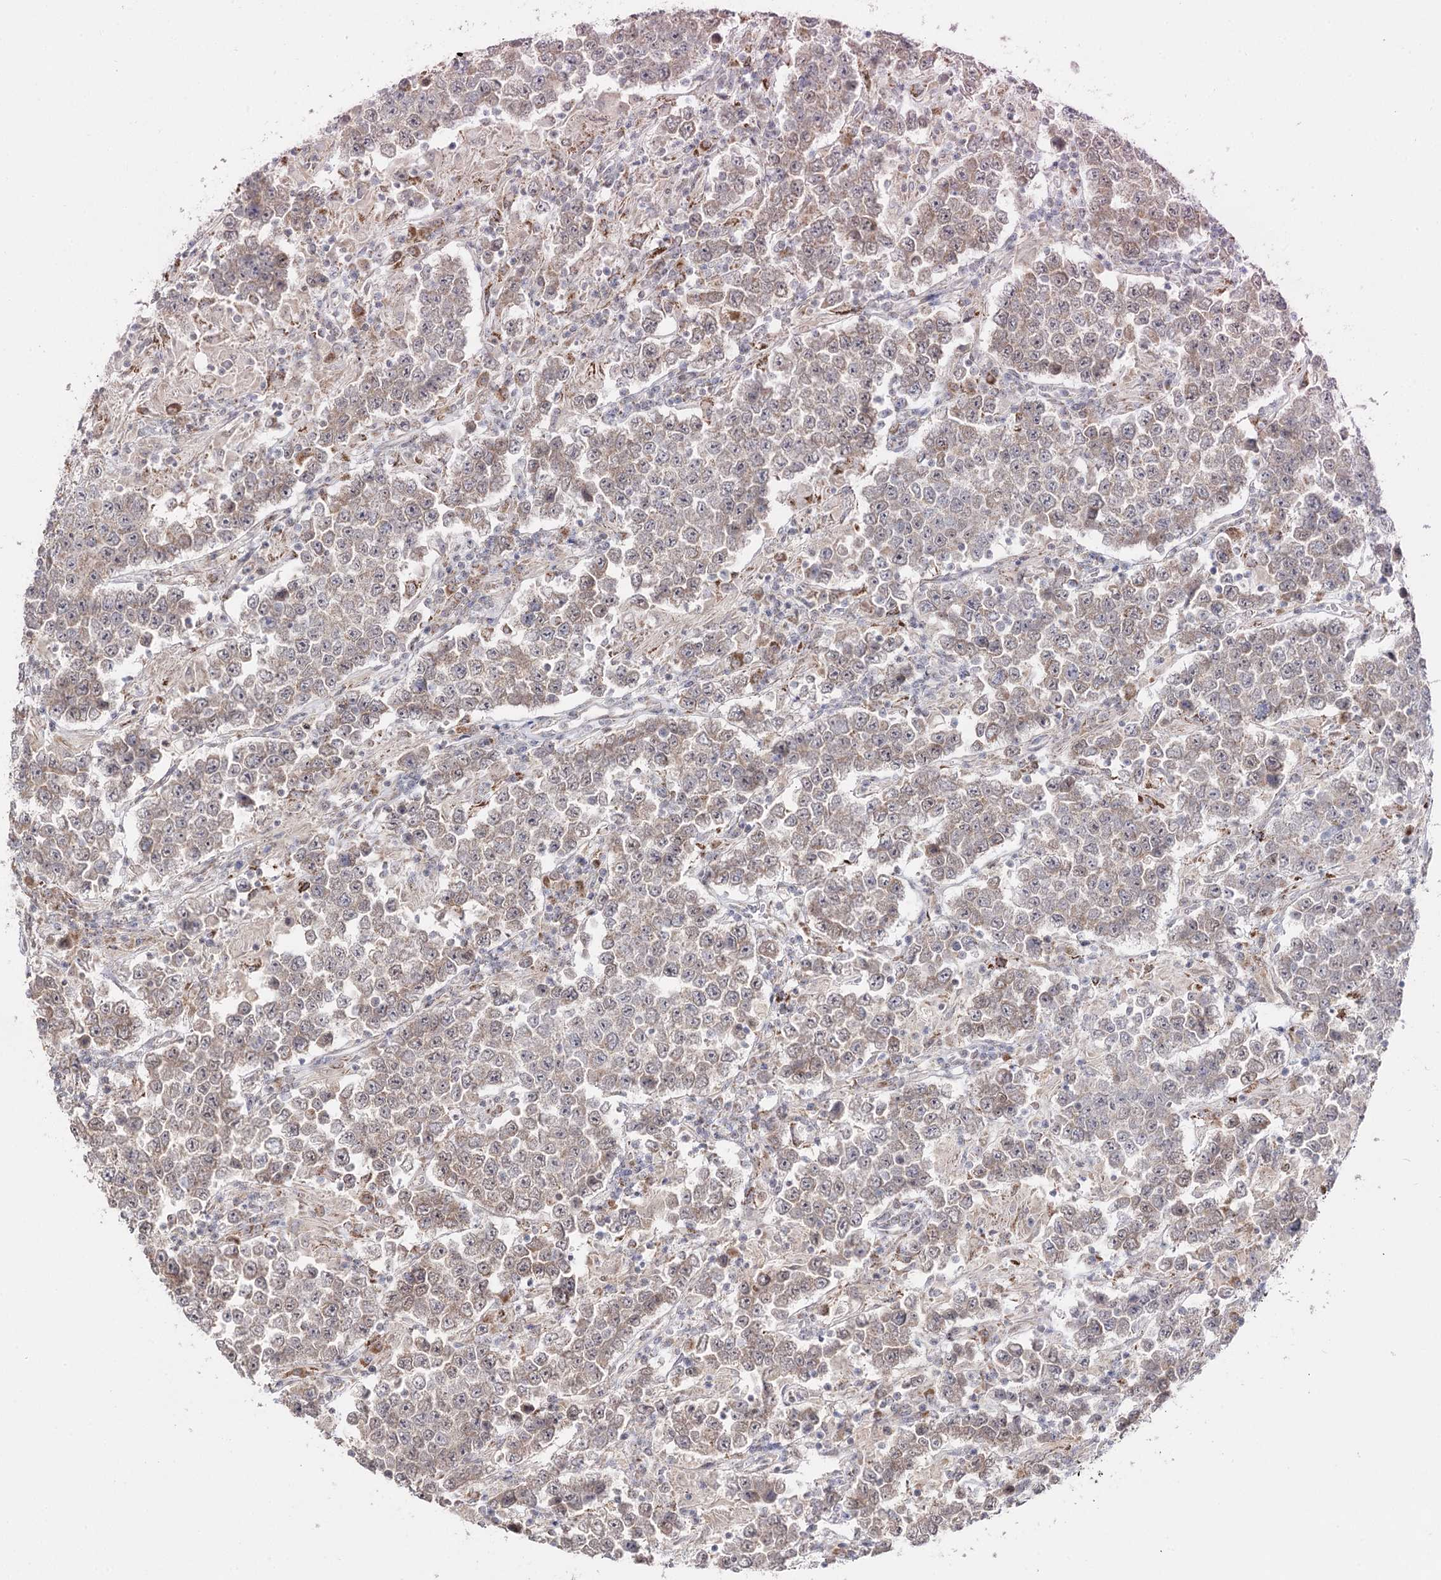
{"staining": {"intensity": "weak", "quantity": "25%-75%", "location": "cytoplasmic/membranous"}, "tissue": "testis cancer", "cell_type": "Tumor cells", "image_type": "cancer", "snomed": [{"axis": "morphology", "description": "Normal tissue, NOS"}, {"axis": "morphology", "description": "Urothelial carcinoma, High grade"}, {"axis": "morphology", "description": "Seminoma, NOS"}, {"axis": "morphology", "description": "Carcinoma, Embryonal, NOS"}, {"axis": "topography", "description": "Urinary bladder"}, {"axis": "topography", "description": "Testis"}], "caption": "A brown stain labels weak cytoplasmic/membranous expression of a protein in testis seminoma tumor cells.", "gene": "CBR4", "patient": {"sex": "male", "age": 41}}